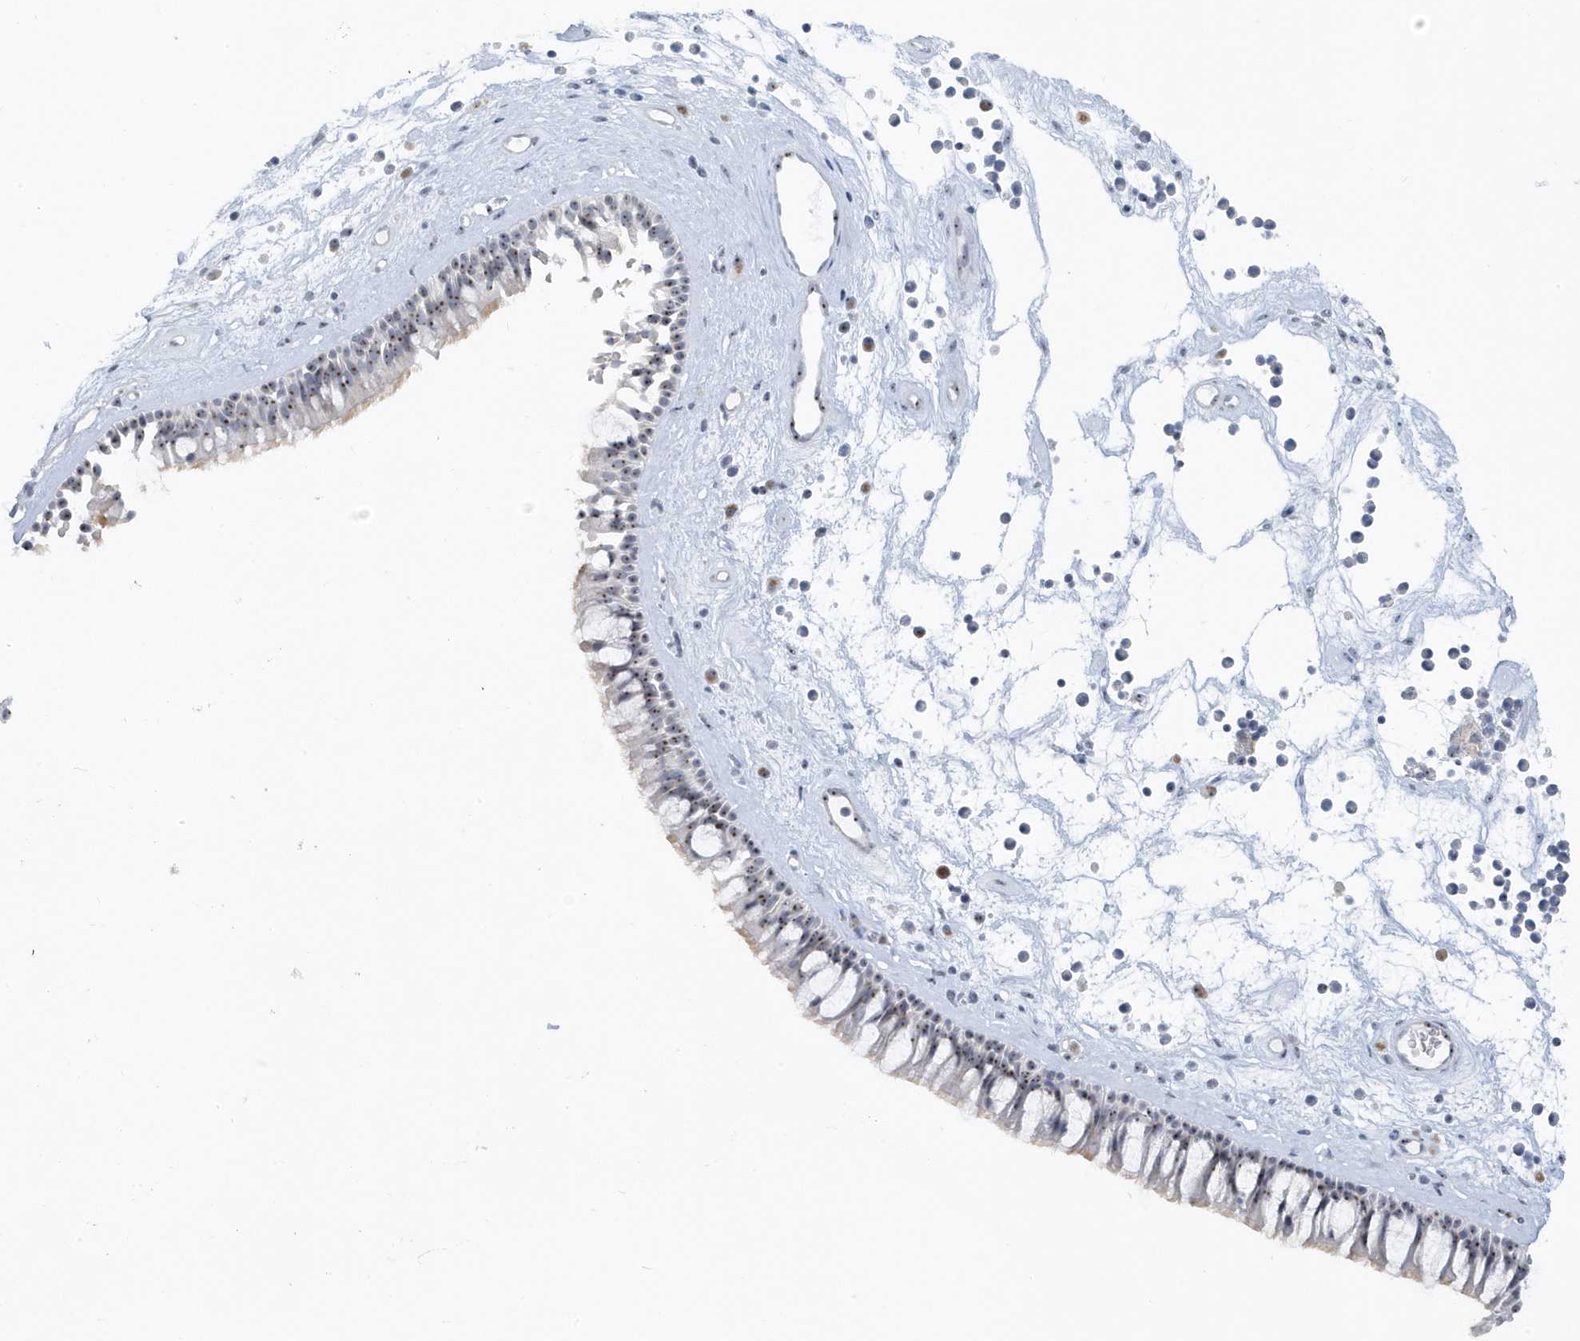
{"staining": {"intensity": "moderate", "quantity": ">75%", "location": "nuclear"}, "tissue": "nasopharynx", "cell_type": "Respiratory epithelial cells", "image_type": "normal", "snomed": [{"axis": "morphology", "description": "Normal tissue, NOS"}, {"axis": "topography", "description": "Nasopharynx"}], "caption": "The micrograph exhibits staining of benign nasopharynx, revealing moderate nuclear protein expression (brown color) within respiratory epithelial cells. Immunohistochemistry (ihc) stains the protein of interest in brown and the nuclei are stained blue.", "gene": "RPF2", "patient": {"sex": "male", "age": 64}}